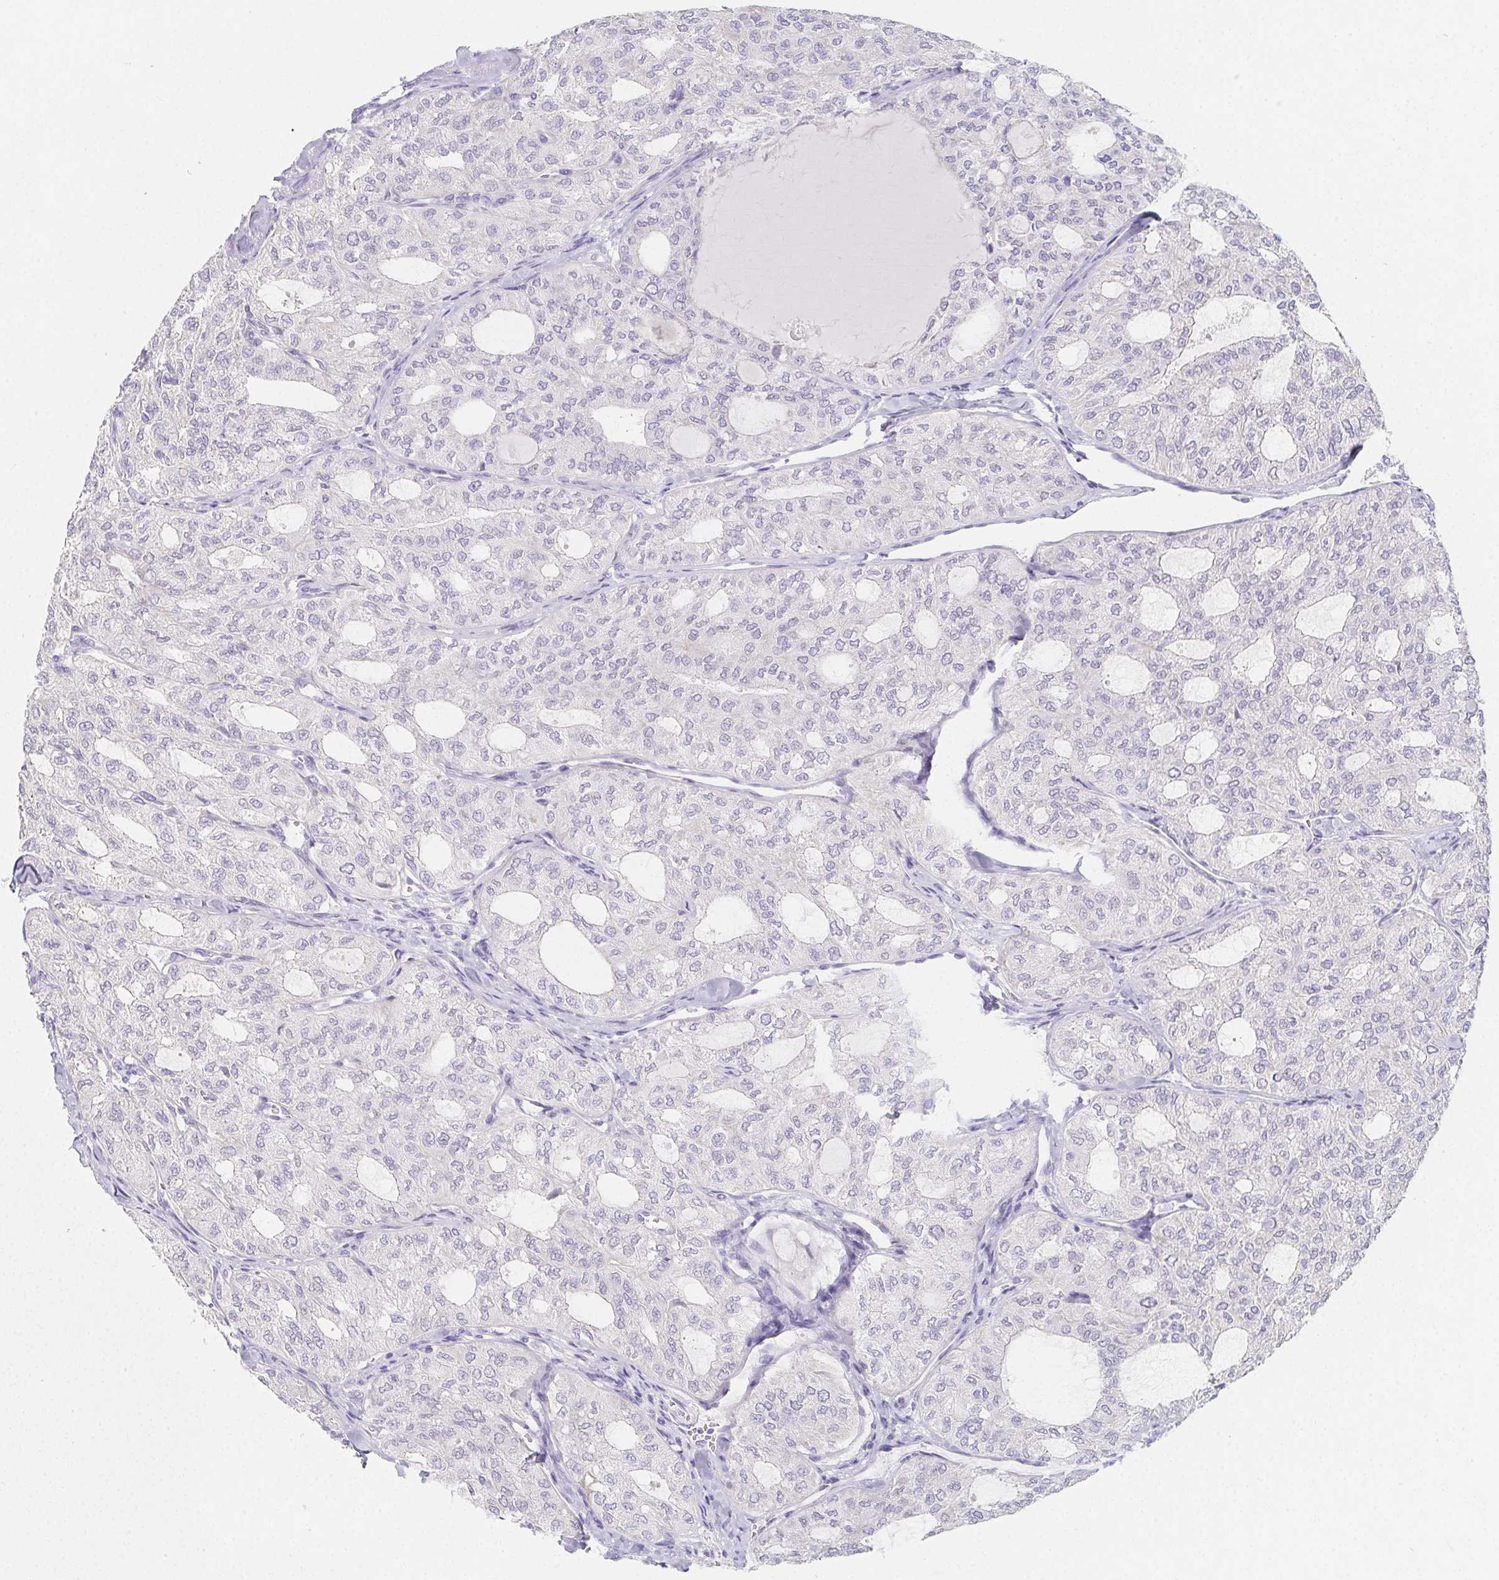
{"staining": {"intensity": "negative", "quantity": "none", "location": "none"}, "tissue": "thyroid cancer", "cell_type": "Tumor cells", "image_type": "cancer", "snomed": [{"axis": "morphology", "description": "Follicular adenoma carcinoma, NOS"}, {"axis": "topography", "description": "Thyroid gland"}], "caption": "Micrograph shows no protein expression in tumor cells of follicular adenoma carcinoma (thyroid) tissue.", "gene": "GLIPR1L1", "patient": {"sex": "male", "age": 75}}